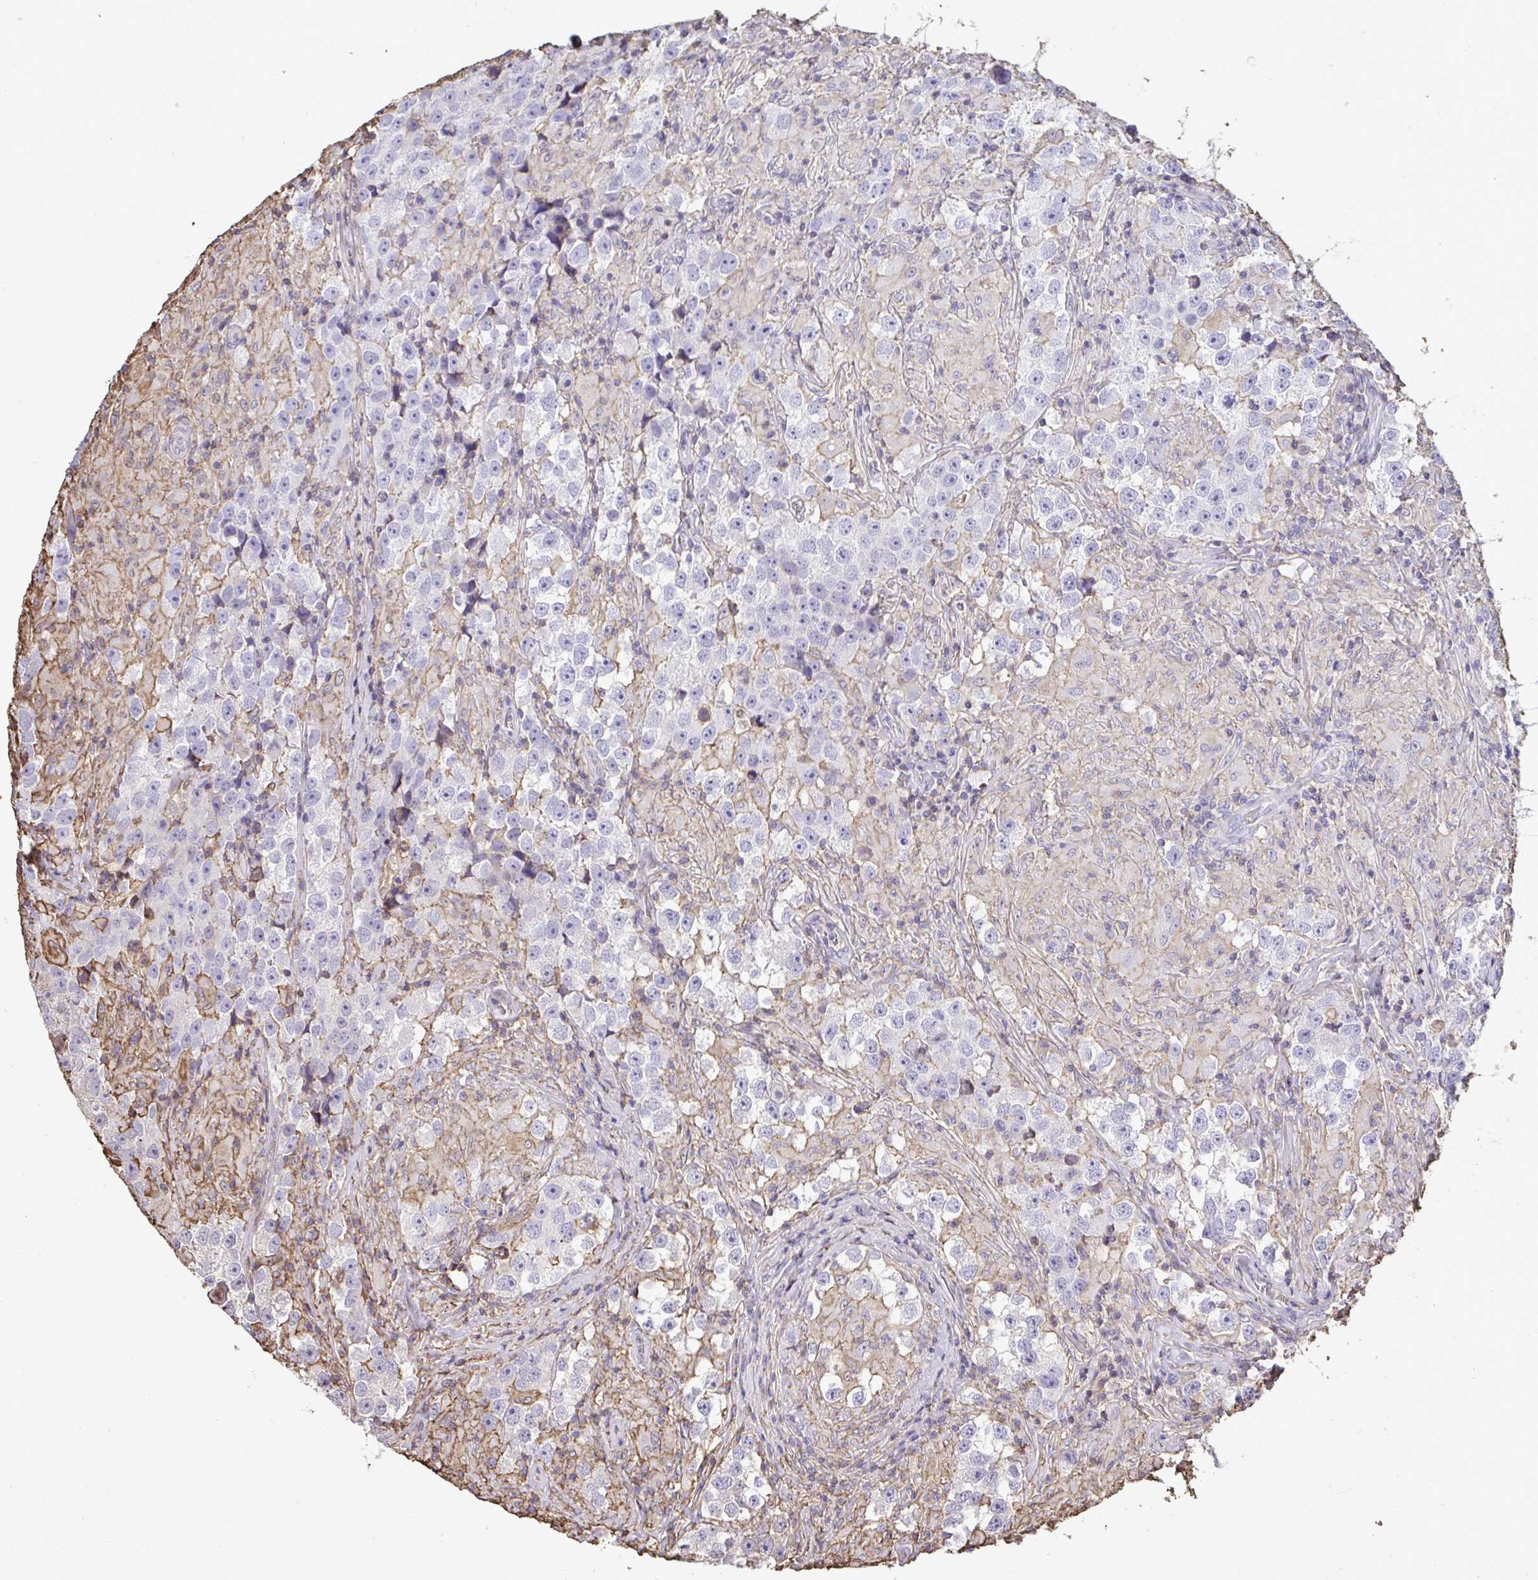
{"staining": {"intensity": "negative", "quantity": "none", "location": "none"}, "tissue": "testis cancer", "cell_type": "Tumor cells", "image_type": "cancer", "snomed": [{"axis": "morphology", "description": "Seminoma, NOS"}, {"axis": "topography", "description": "Testis"}], "caption": "Immunohistochemistry (IHC) image of human testis cancer (seminoma) stained for a protein (brown), which exhibits no positivity in tumor cells.", "gene": "ANXA5", "patient": {"sex": "male", "age": 46}}